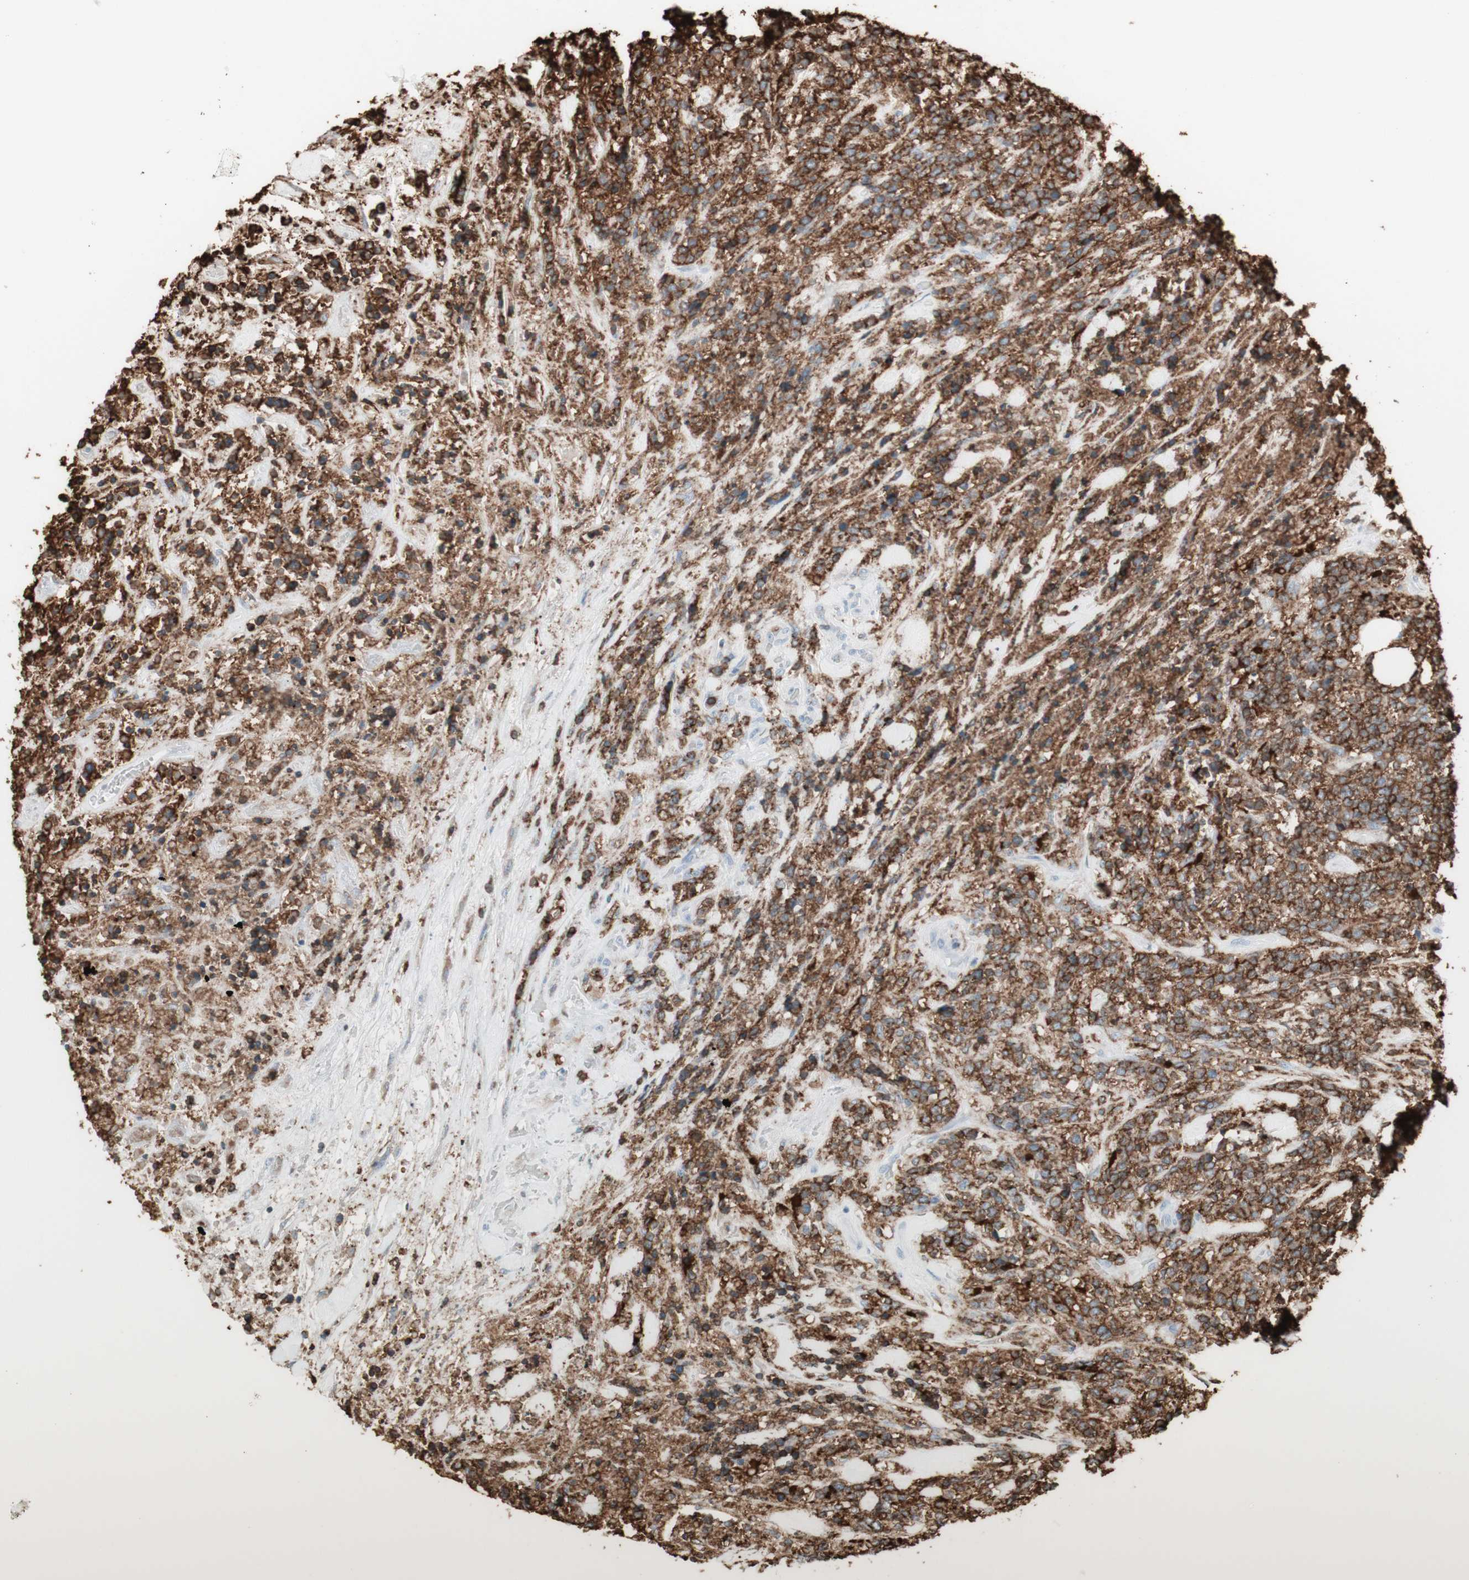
{"staining": {"intensity": "strong", "quantity": ">75%", "location": "cytoplasmic/membranous"}, "tissue": "lymphoma", "cell_type": "Tumor cells", "image_type": "cancer", "snomed": [{"axis": "morphology", "description": "Malignant lymphoma, non-Hodgkin's type, High grade"}, {"axis": "topography", "description": "Soft tissue"}], "caption": "This micrograph displays immunohistochemistry staining of high-grade malignant lymphoma, non-Hodgkin's type, with high strong cytoplasmic/membranous staining in about >75% of tumor cells.", "gene": "HLA-DPB1", "patient": {"sex": "male", "age": 18}}